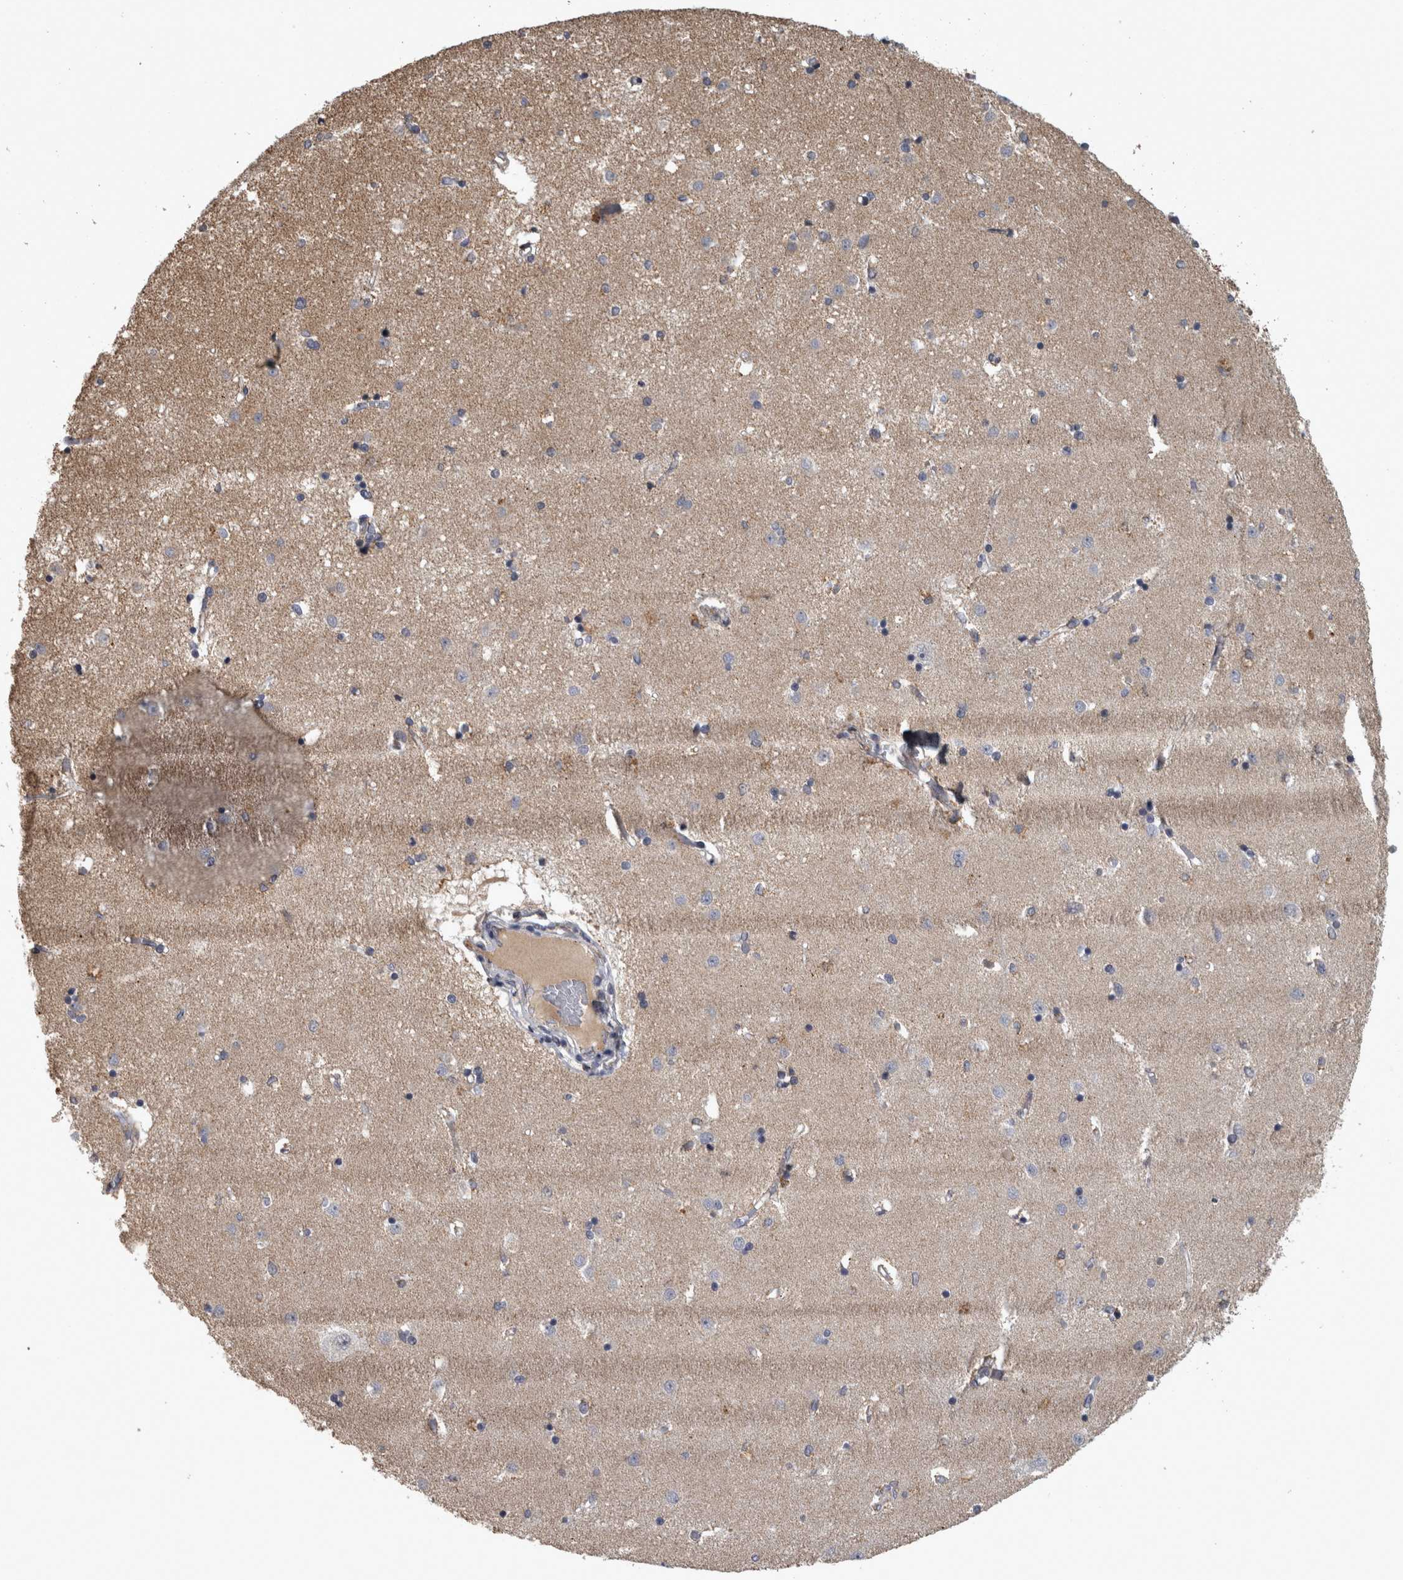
{"staining": {"intensity": "negative", "quantity": "none", "location": "none"}, "tissue": "caudate", "cell_type": "Glial cells", "image_type": "normal", "snomed": [{"axis": "morphology", "description": "Normal tissue, NOS"}, {"axis": "topography", "description": "Lateral ventricle wall"}], "caption": "Protein analysis of benign caudate displays no significant staining in glial cells.", "gene": "DBT", "patient": {"sex": "male", "age": 45}}